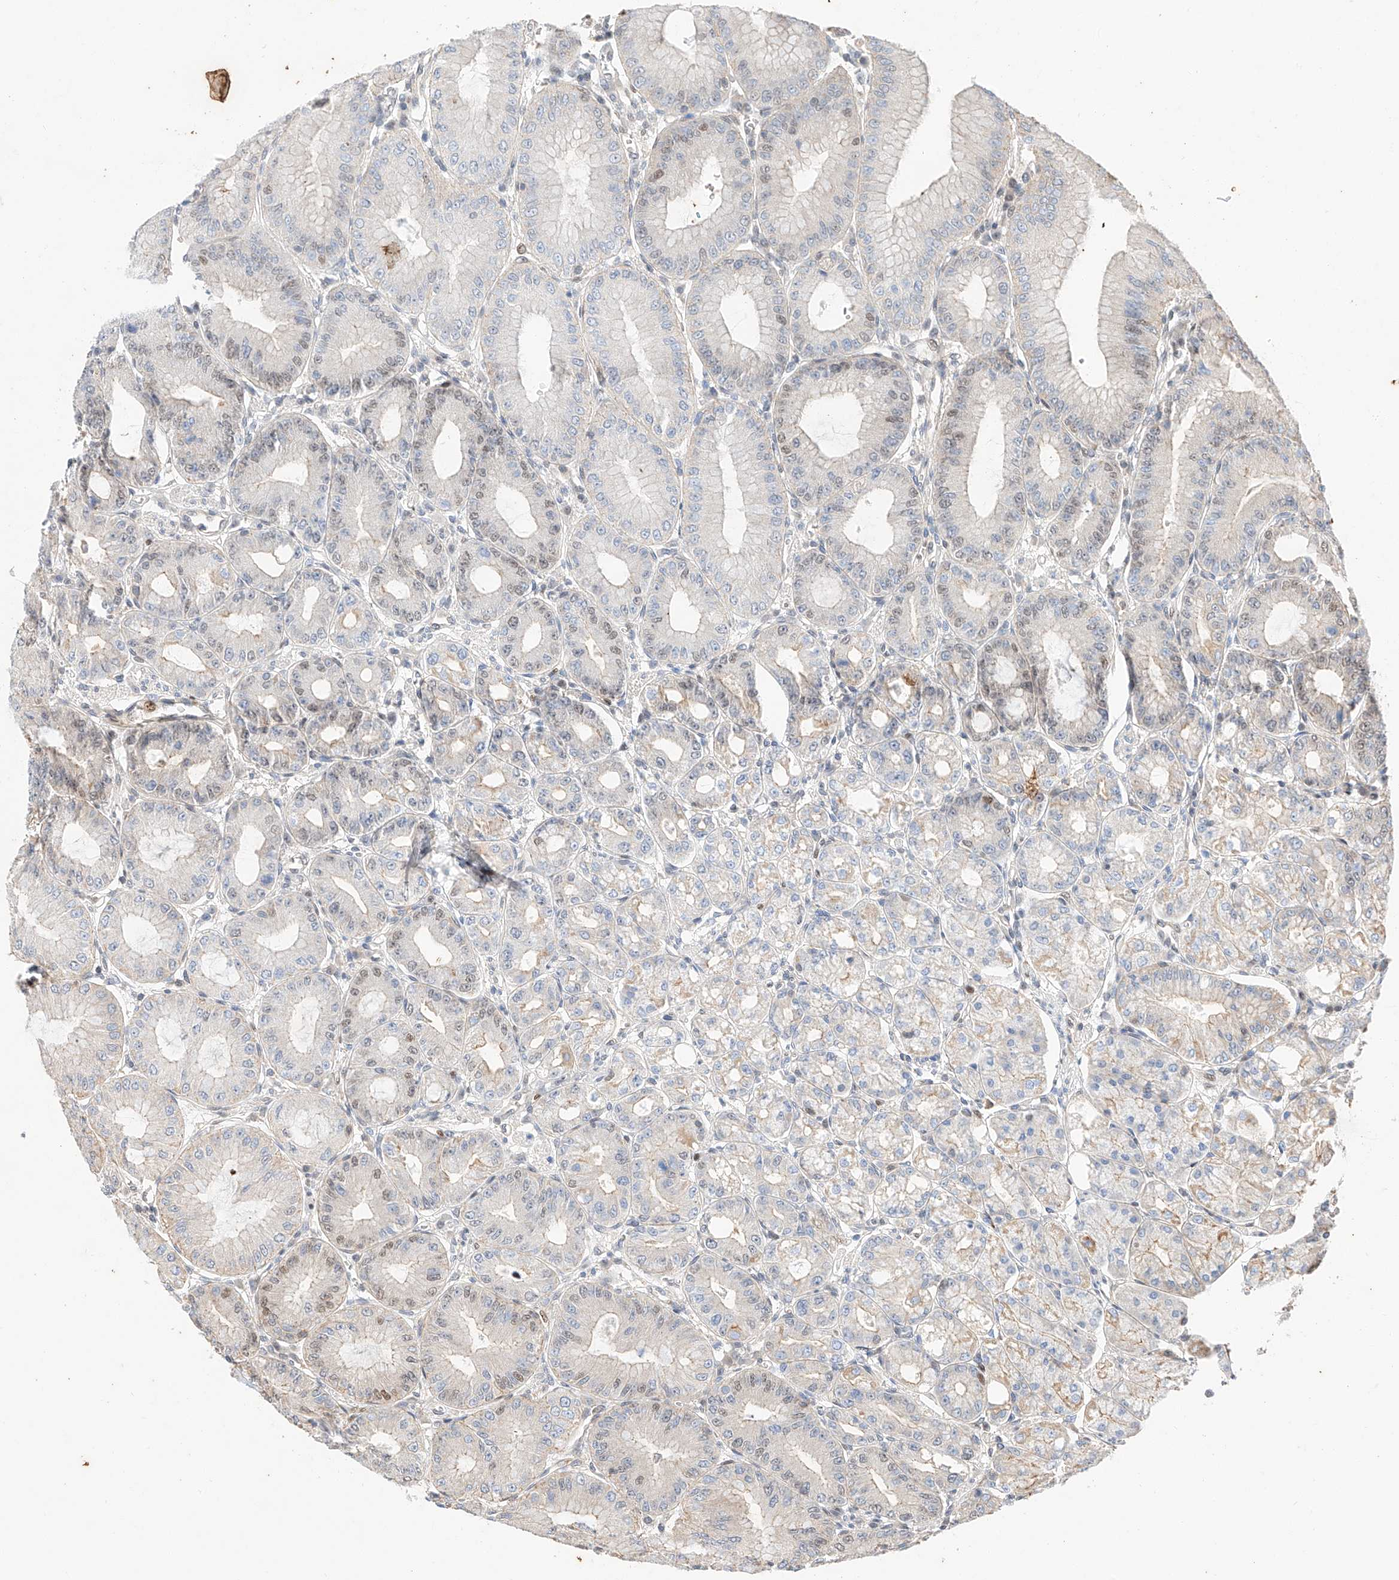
{"staining": {"intensity": "moderate", "quantity": "<25%", "location": "cytoplasmic/membranous,nuclear"}, "tissue": "stomach", "cell_type": "Glandular cells", "image_type": "normal", "snomed": [{"axis": "morphology", "description": "Normal tissue, NOS"}, {"axis": "topography", "description": "Stomach, lower"}], "caption": "A photomicrograph showing moderate cytoplasmic/membranous,nuclear staining in approximately <25% of glandular cells in normal stomach, as visualized by brown immunohistochemical staining.", "gene": "HDAC9", "patient": {"sex": "male", "age": 71}}